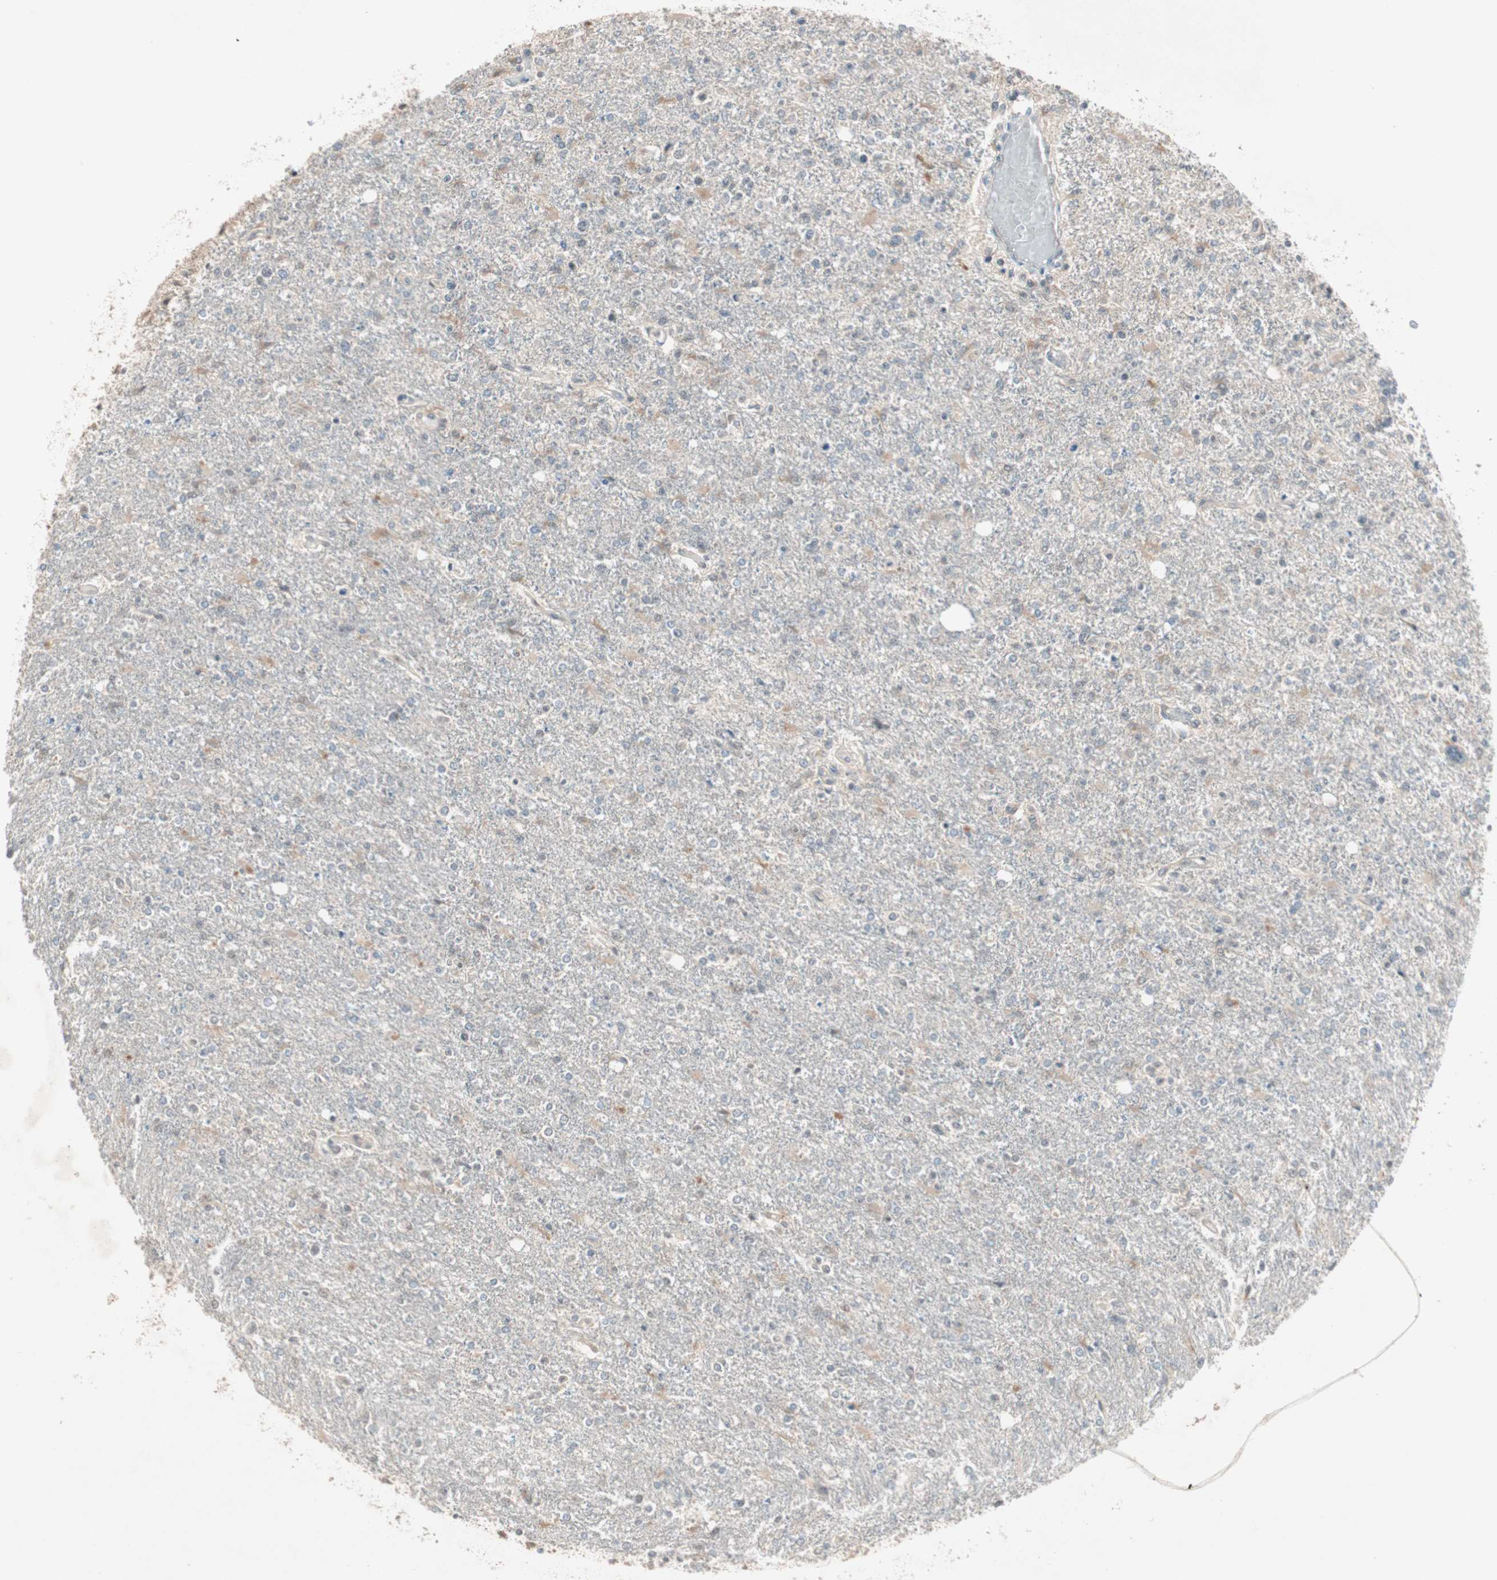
{"staining": {"intensity": "weak", "quantity": "25%-75%", "location": "cytoplasmic/membranous"}, "tissue": "glioma", "cell_type": "Tumor cells", "image_type": "cancer", "snomed": [{"axis": "morphology", "description": "Glioma, malignant, High grade"}, {"axis": "topography", "description": "Cerebral cortex"}], "caption": "A high-resolution histopathology image shows immunohistochemistry (IHC) staining of malignant glioma (high-grade), which demonstrates weak cytoplasmic/membranous expression in about 25%-75% of tumor cells.", "gene": "PGBD1", "patient": {"sex": "male", "age": 76}}